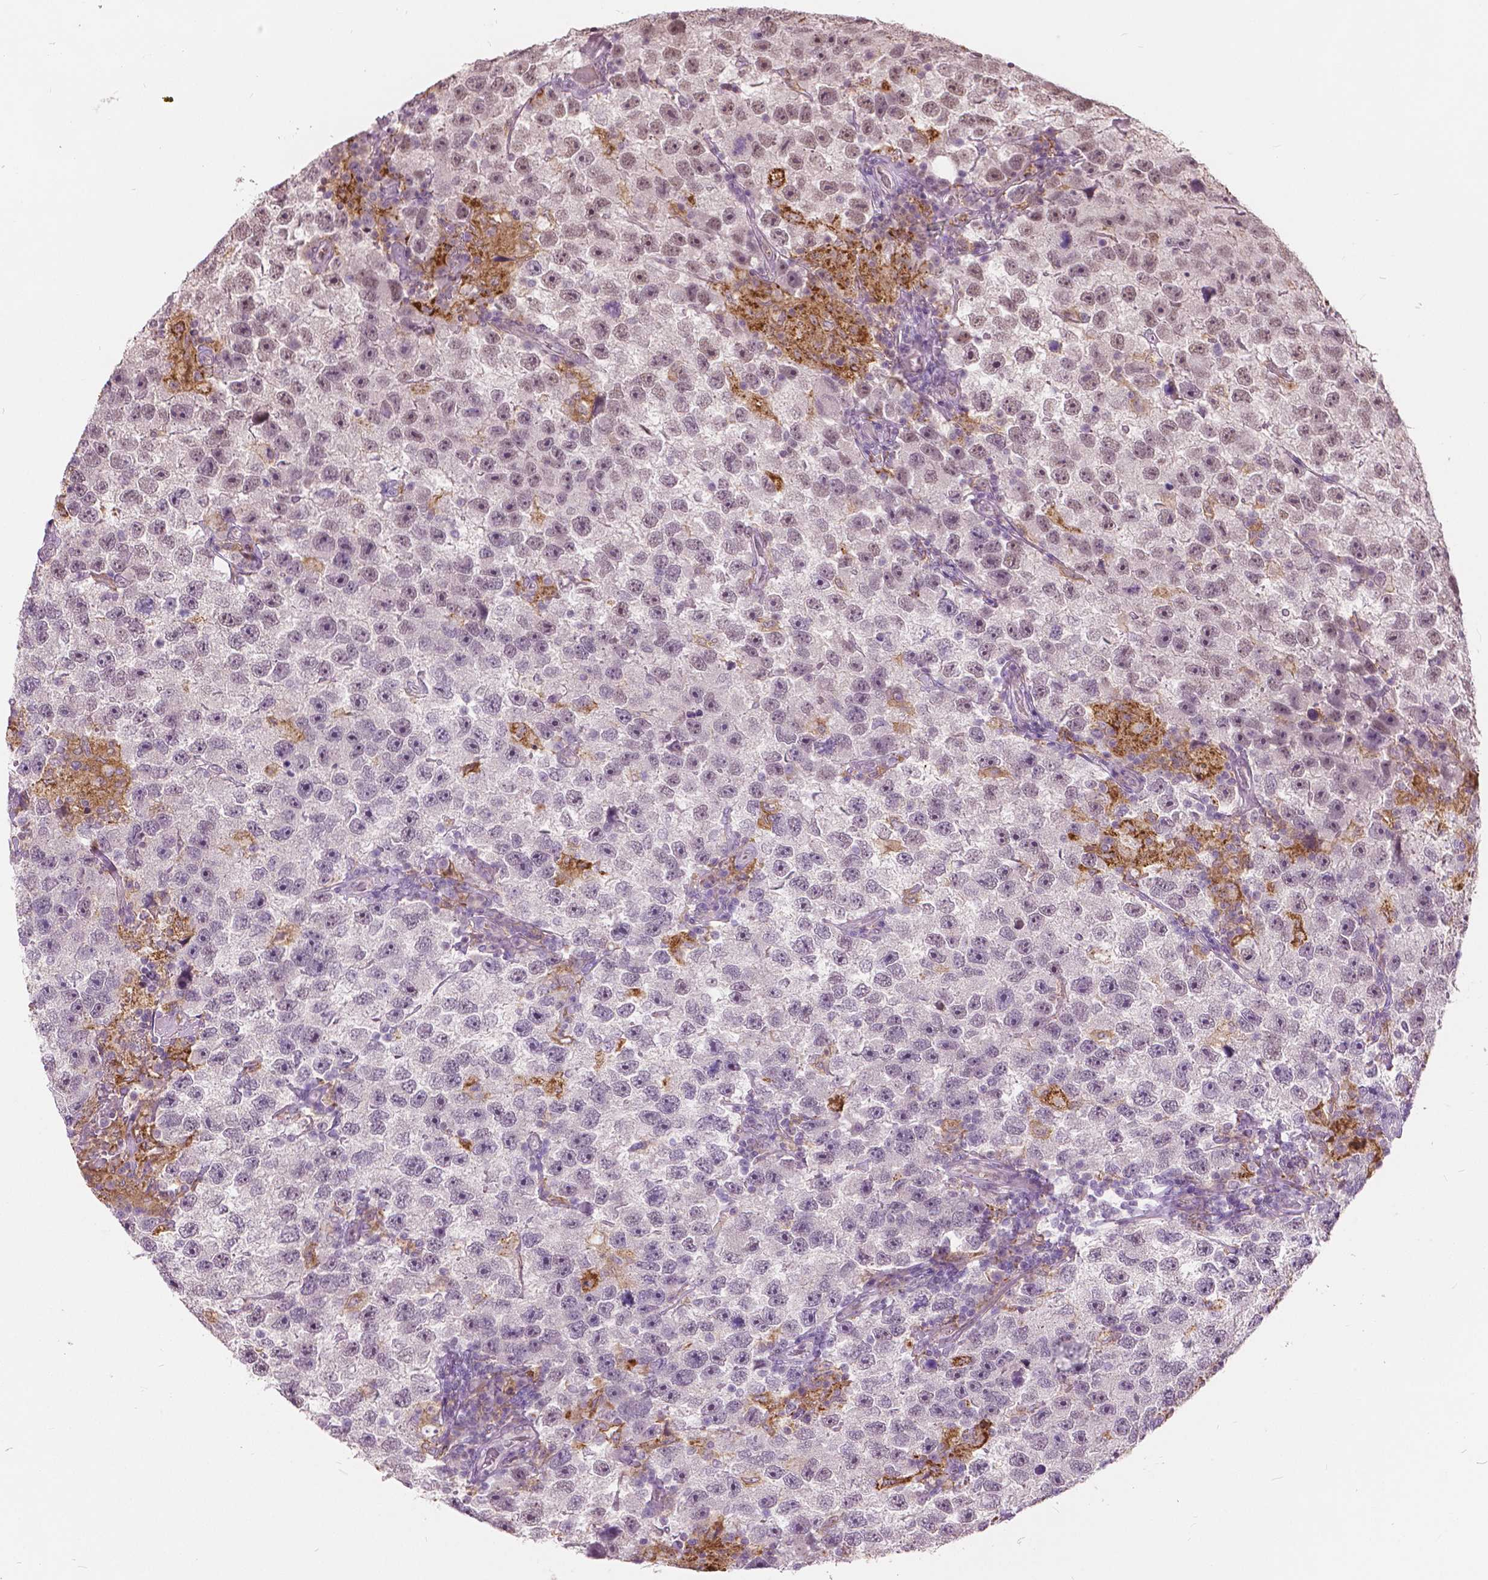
{"staining": {"intensity": "weak", "quantity": "<25%", "location": "nuclear"}, "tissue": "testis cancer", "cell_type": "Tumor cells", "image_type": "cancer", "snomed": [{"axis": "morphology", "description": "Seminoma, NOS"}, {"axis": "topography", "description": "Testis"}], "caption": "Immunohistochemistry of testis cancer exhibits no staining in tumor cells. (DAB IHC visualized using brightfield microscopy, high magnification).", "gene": "DLX6", "patient": {"sex": "male", "age": 26}}